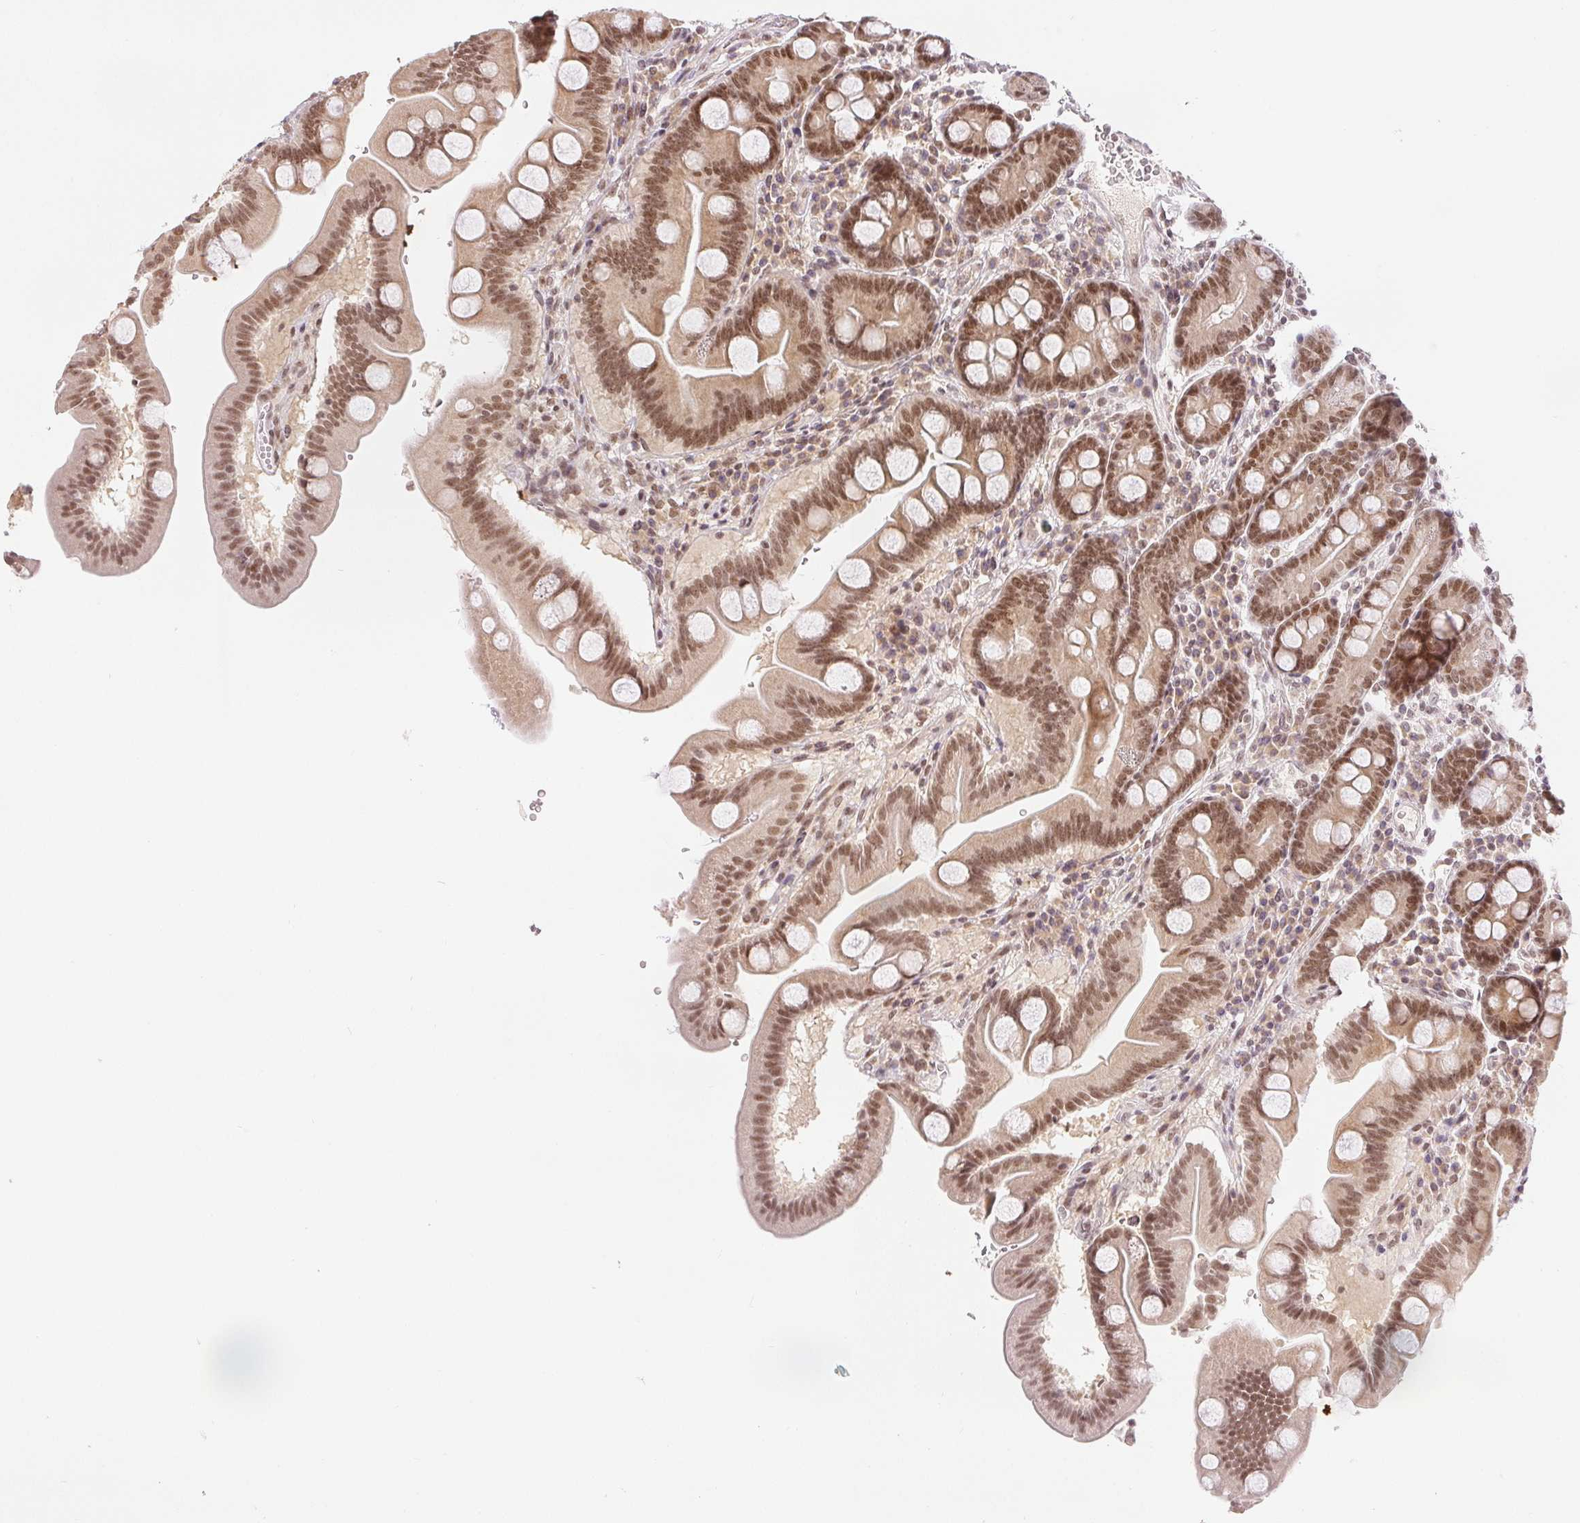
{"staining": {"intensity": "moderate", "quantity": ">75%", "location": "nuclear"}, "tissue": "duodenum", "cell_type": "Glandular cells", "image_type": "normal", "snomed": [{"axis": "morphology", "description": "Normal tissue, NOS"}, {"axis": "topography", "description": "Duodenum"}], "caption": "A brown stain shows moderate nuclear staining of a protein in glandular cells of normal human duodenum.", "gene": "DEK", "patient": {"sex": "male", "age": 59}}